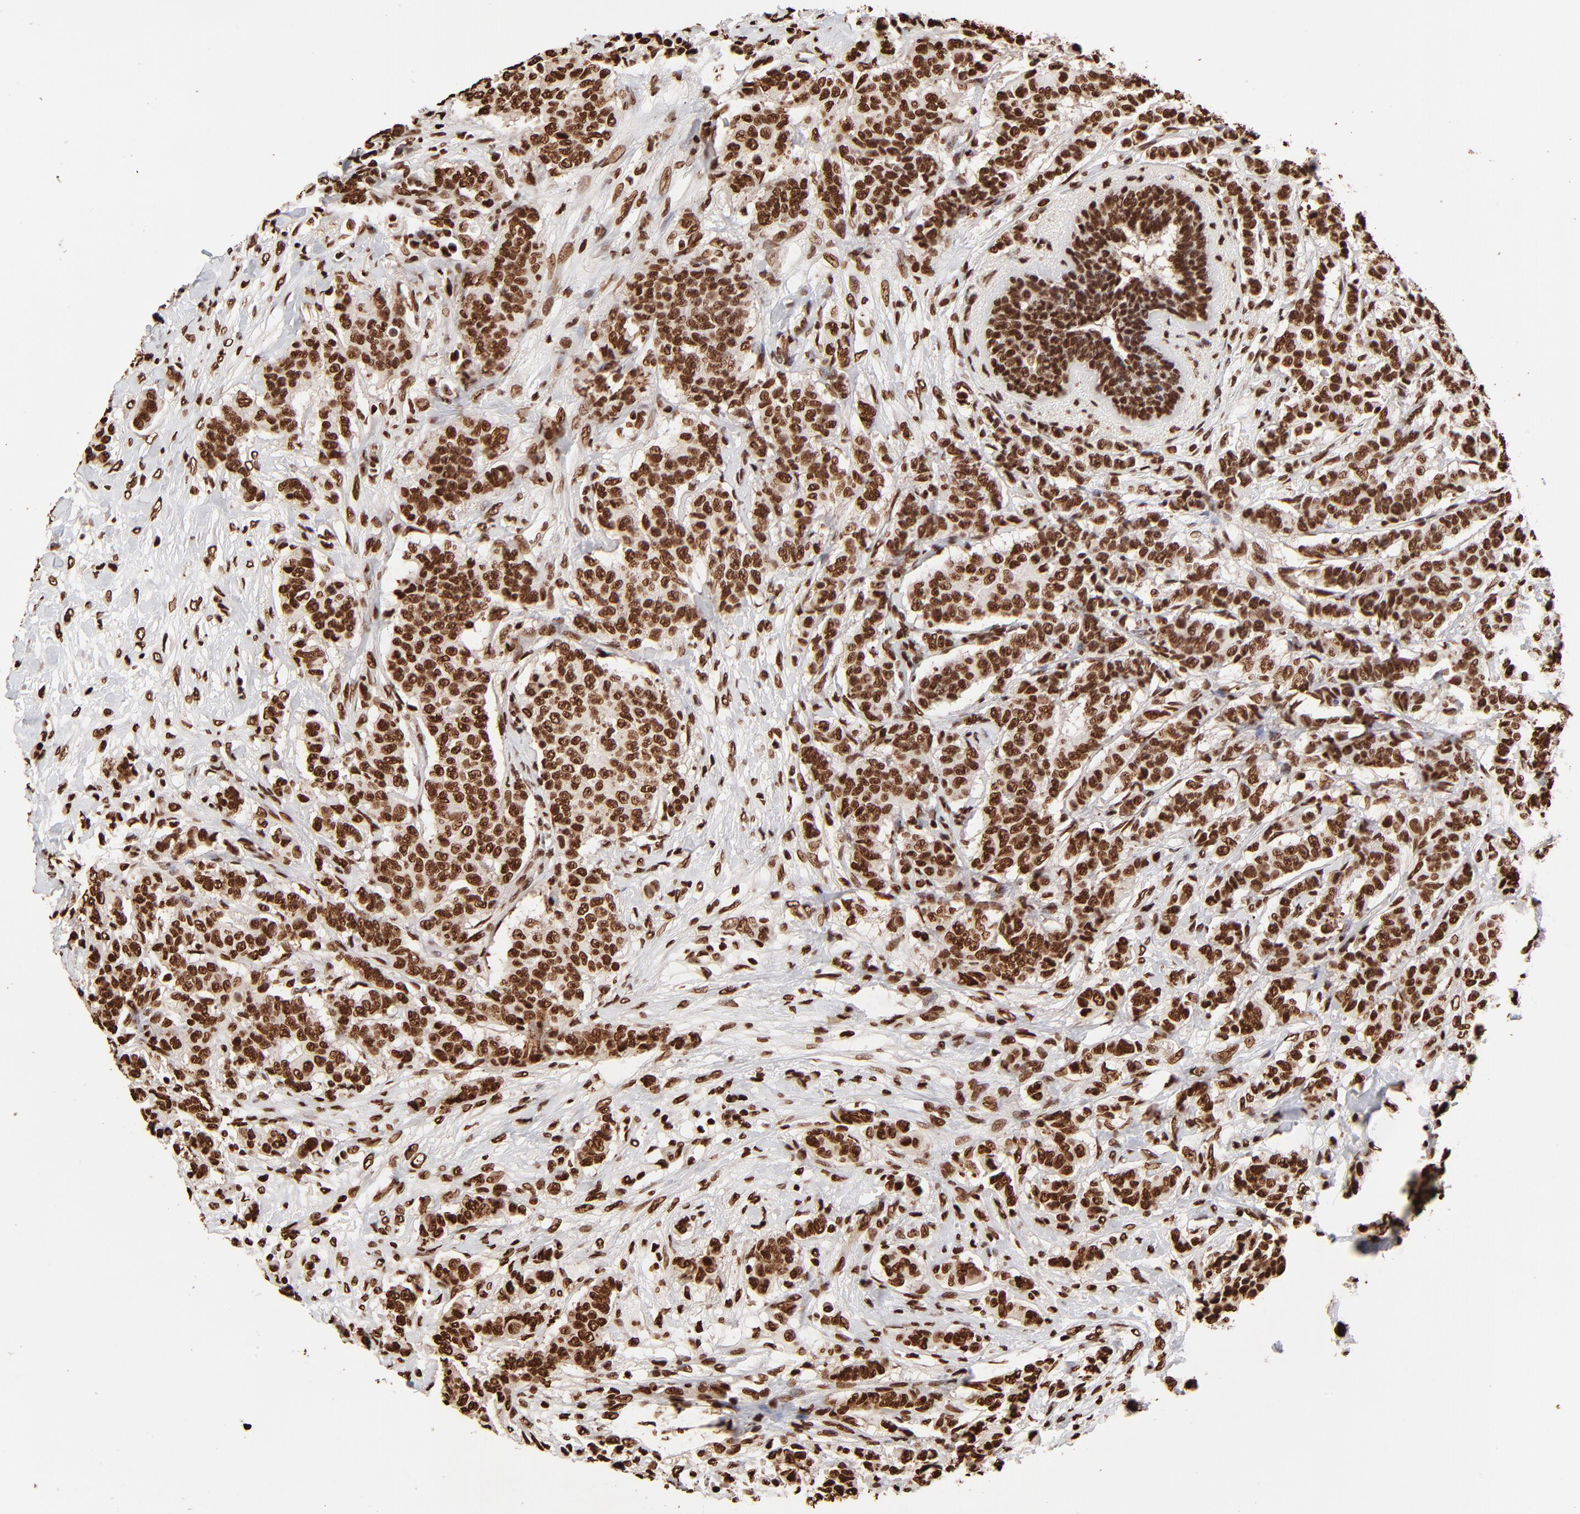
{"staining": {"intensity": "strong", "quantity": ">75%", "location": "nuclear"}, "tissue": "breast cancer", "cell_type": "Tumor cells", "image_type": "cancer", "snomed": [{"axis": "morphology", "description": "Duct carcinoma"}, {"axis": "topography", "description": "Breast"}], "caption": "Breast cancer (invasive ductal carcinoma) stained for a protein (brown) reveals strong nuclear positive staining in approximately >75% of tumor cells.", "gene": "ZNF544", "patient": {"sex": "female", "age": 40}}